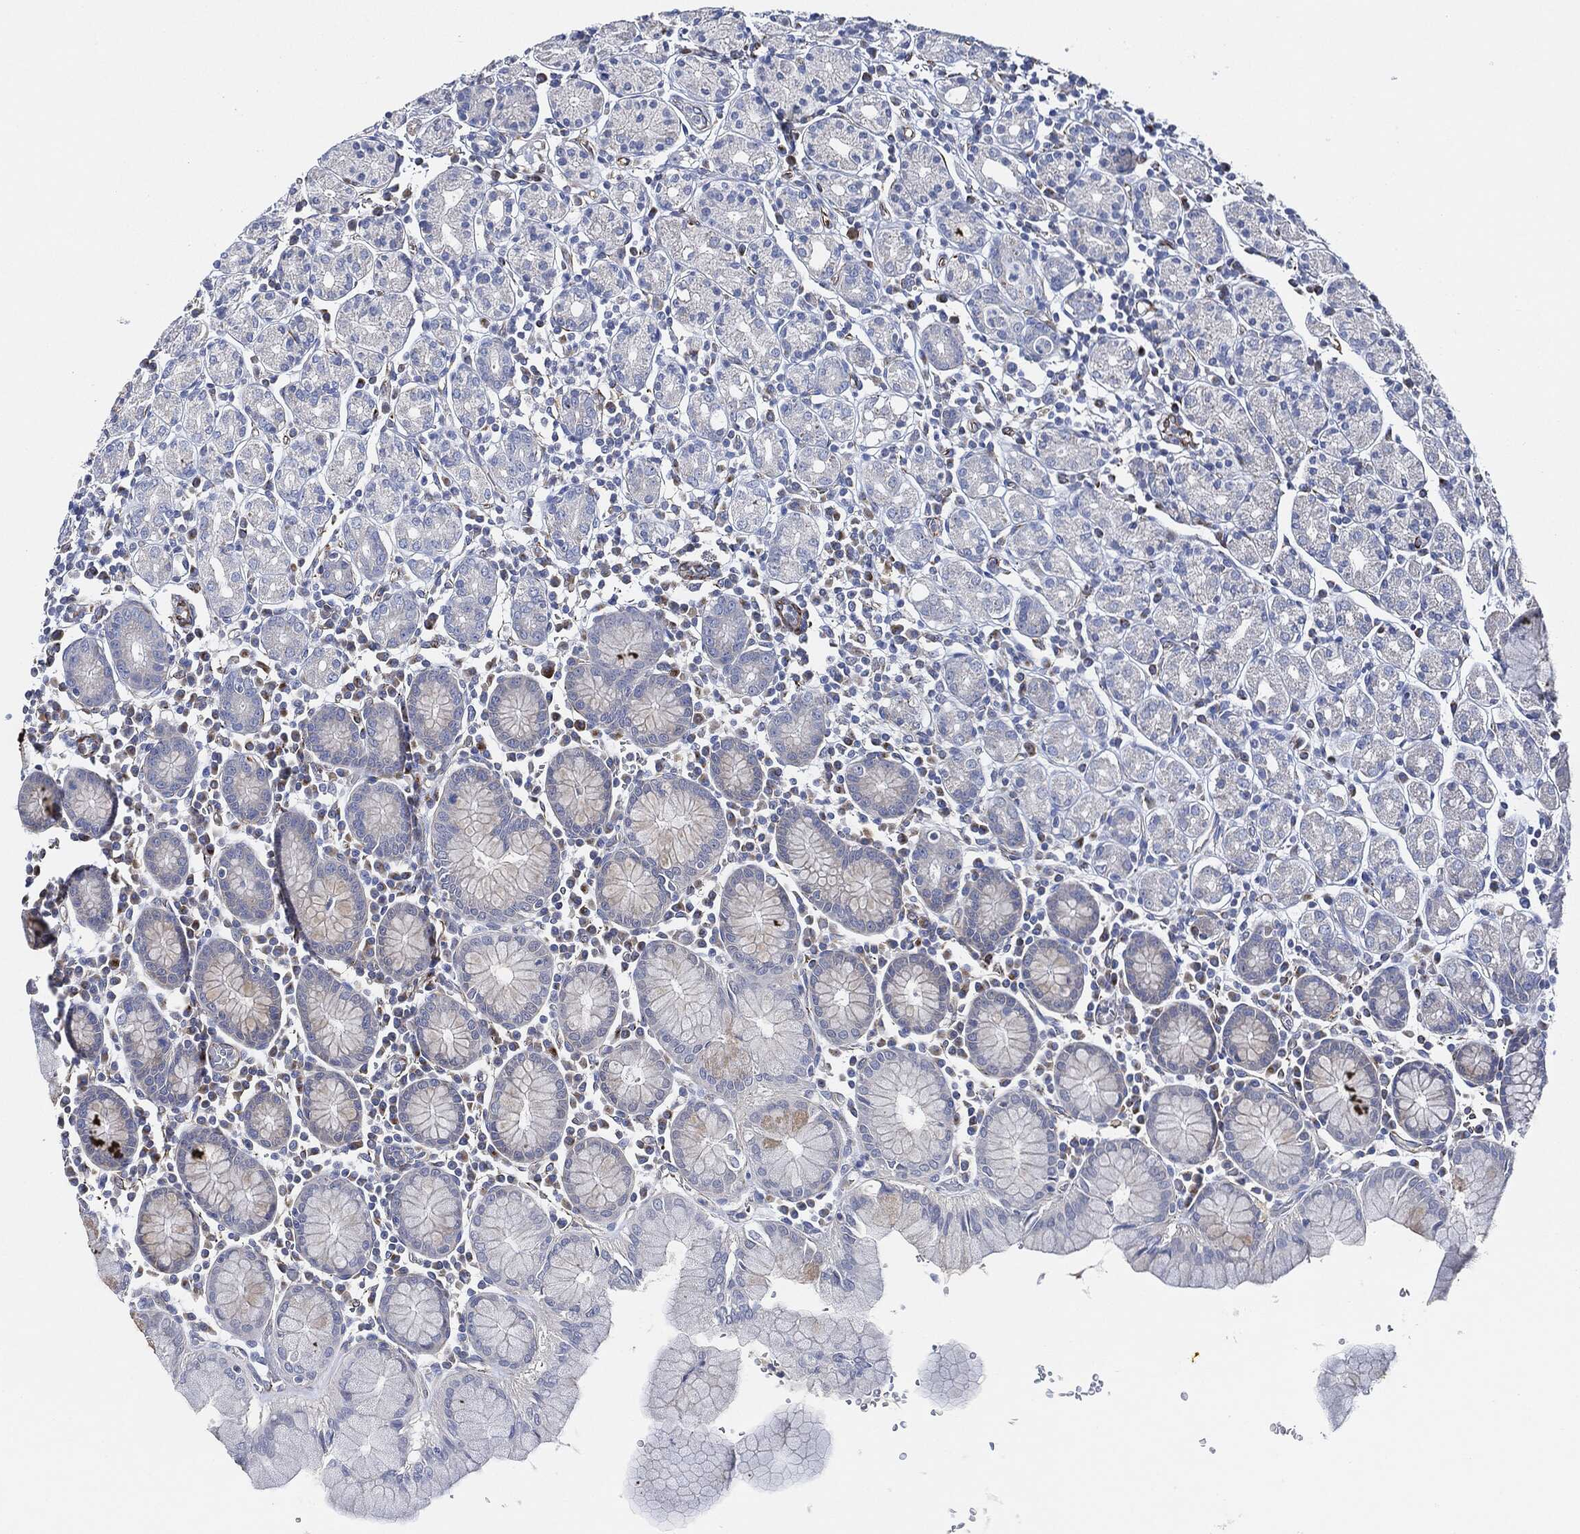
{"staining": {"intensity": "negative", "quantity": "none", "location": "none"}, "tissue": "stomach", "cell_type": "Glandular cells", "image_type": "normal", "snomed": [{"axis": "morphology", "description": "Normal tissue, NOS"}, {"axis": "topography", "description": "Stomach, upper"}, {"axis": "topography", "description": "Stomach"}], "caption": "DAB (3,3'-diaminobenzidine) immunohistochemical staining of benign human stomach exhibits no significant staining in glandular cells. (DAB IHC, high magnification).", "gene": "THSD1", "patient": {"sex": "male", "age": 62}}